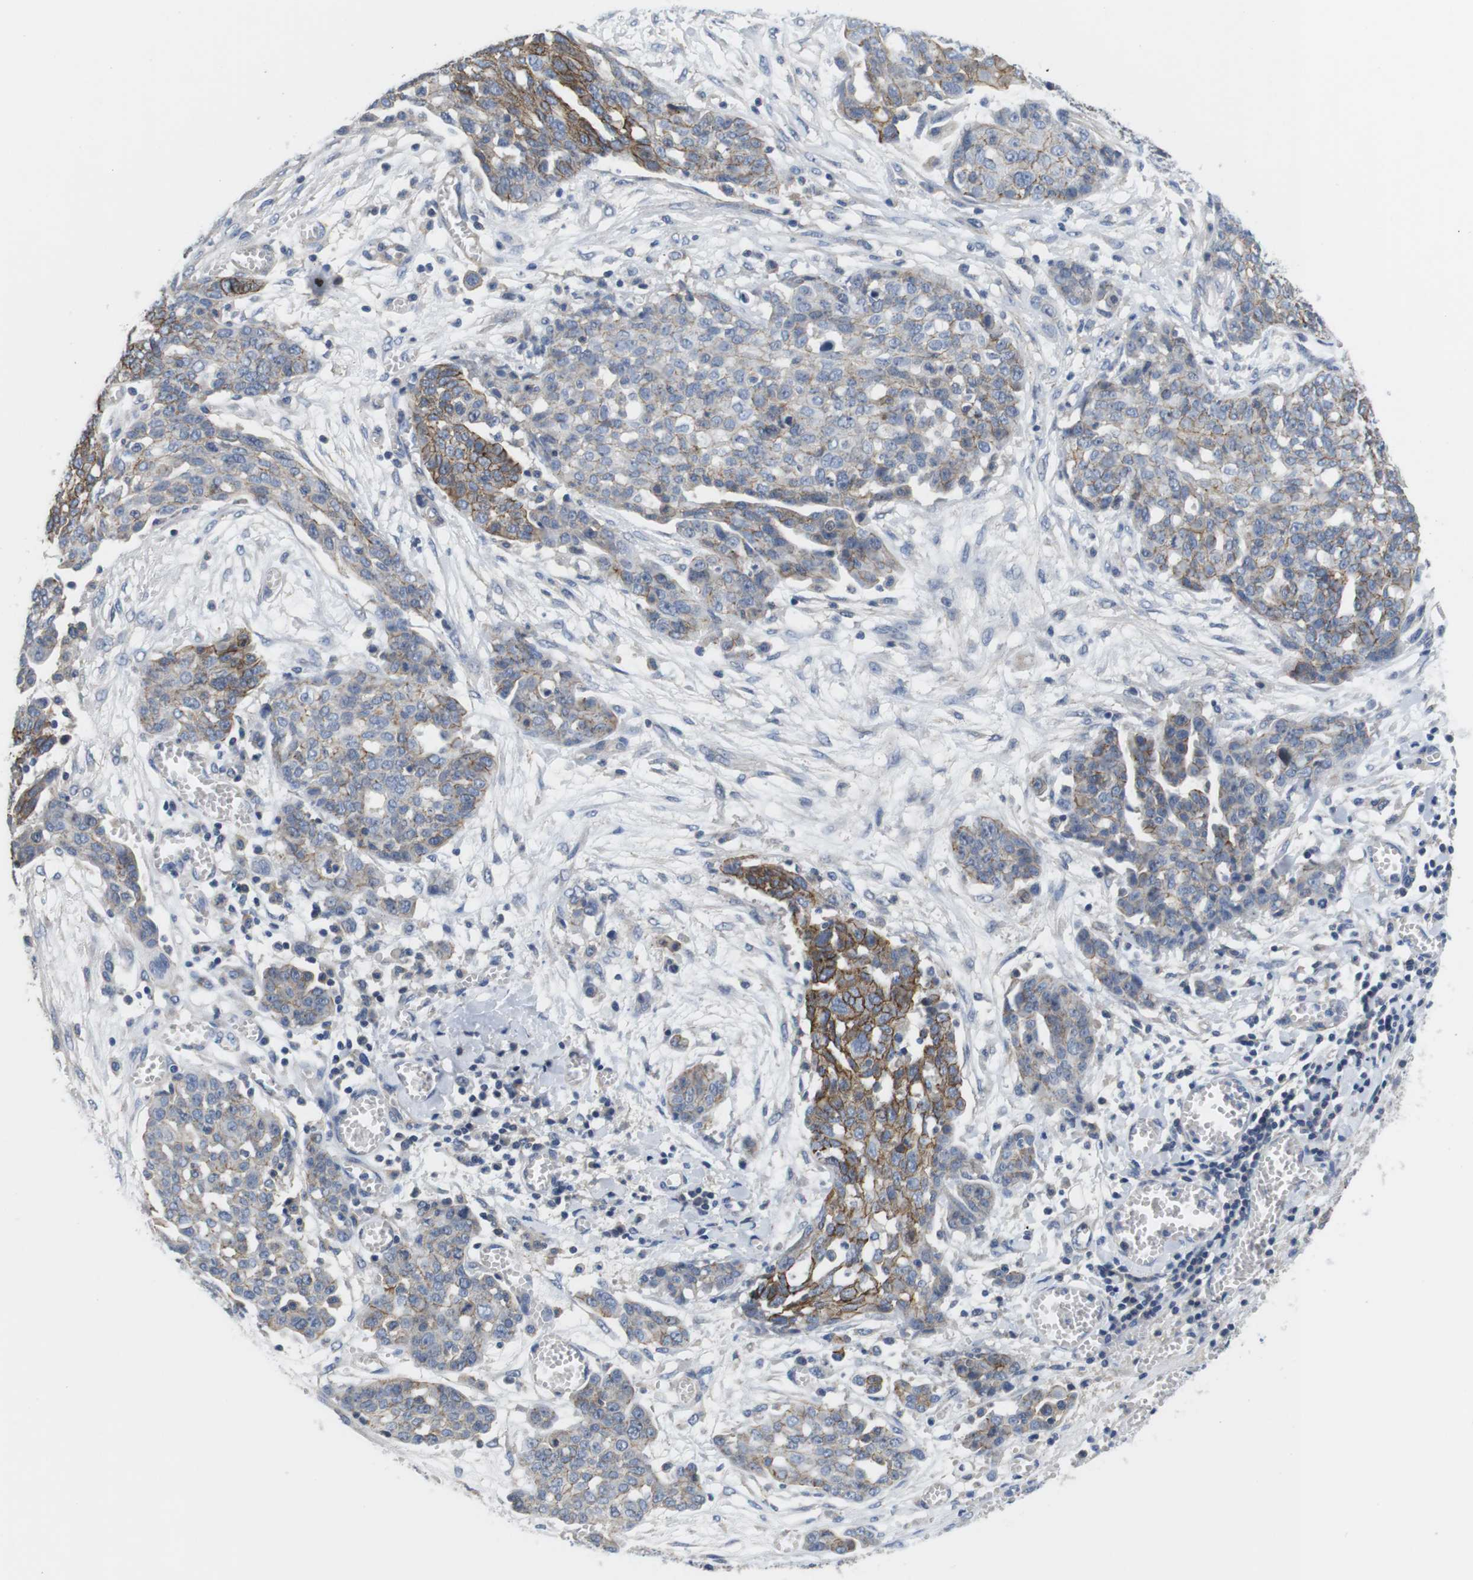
{"staining": {"intensity": "moderate", "quantity": "25%-75%", "location": "cytoplasmic/membranous"}, "tissue": "ovarian cancer", "cell_type": "Tumor cells", "image_type": "cancer", "snomed": [{"axis": "morphology", "description": "Cystadenocarcinoma, serous, NOS"}, {"axis": "topography", "description": "Soft tissue"}, {"axis": "topography", "description": "Ovary"}], "caption": "Moderate cytoplasmic/membranous staining is seen in about 25%-75% of tumor cells in ovarian cancer (serous cystadenocarcinoma). The staining is performed using DAB brown chromogen to label protein expression. The nuclei are counter-stained blue using hematoxylin.", "gene": "SCRIB", "patient": {"sex": "female", "age": 57}}